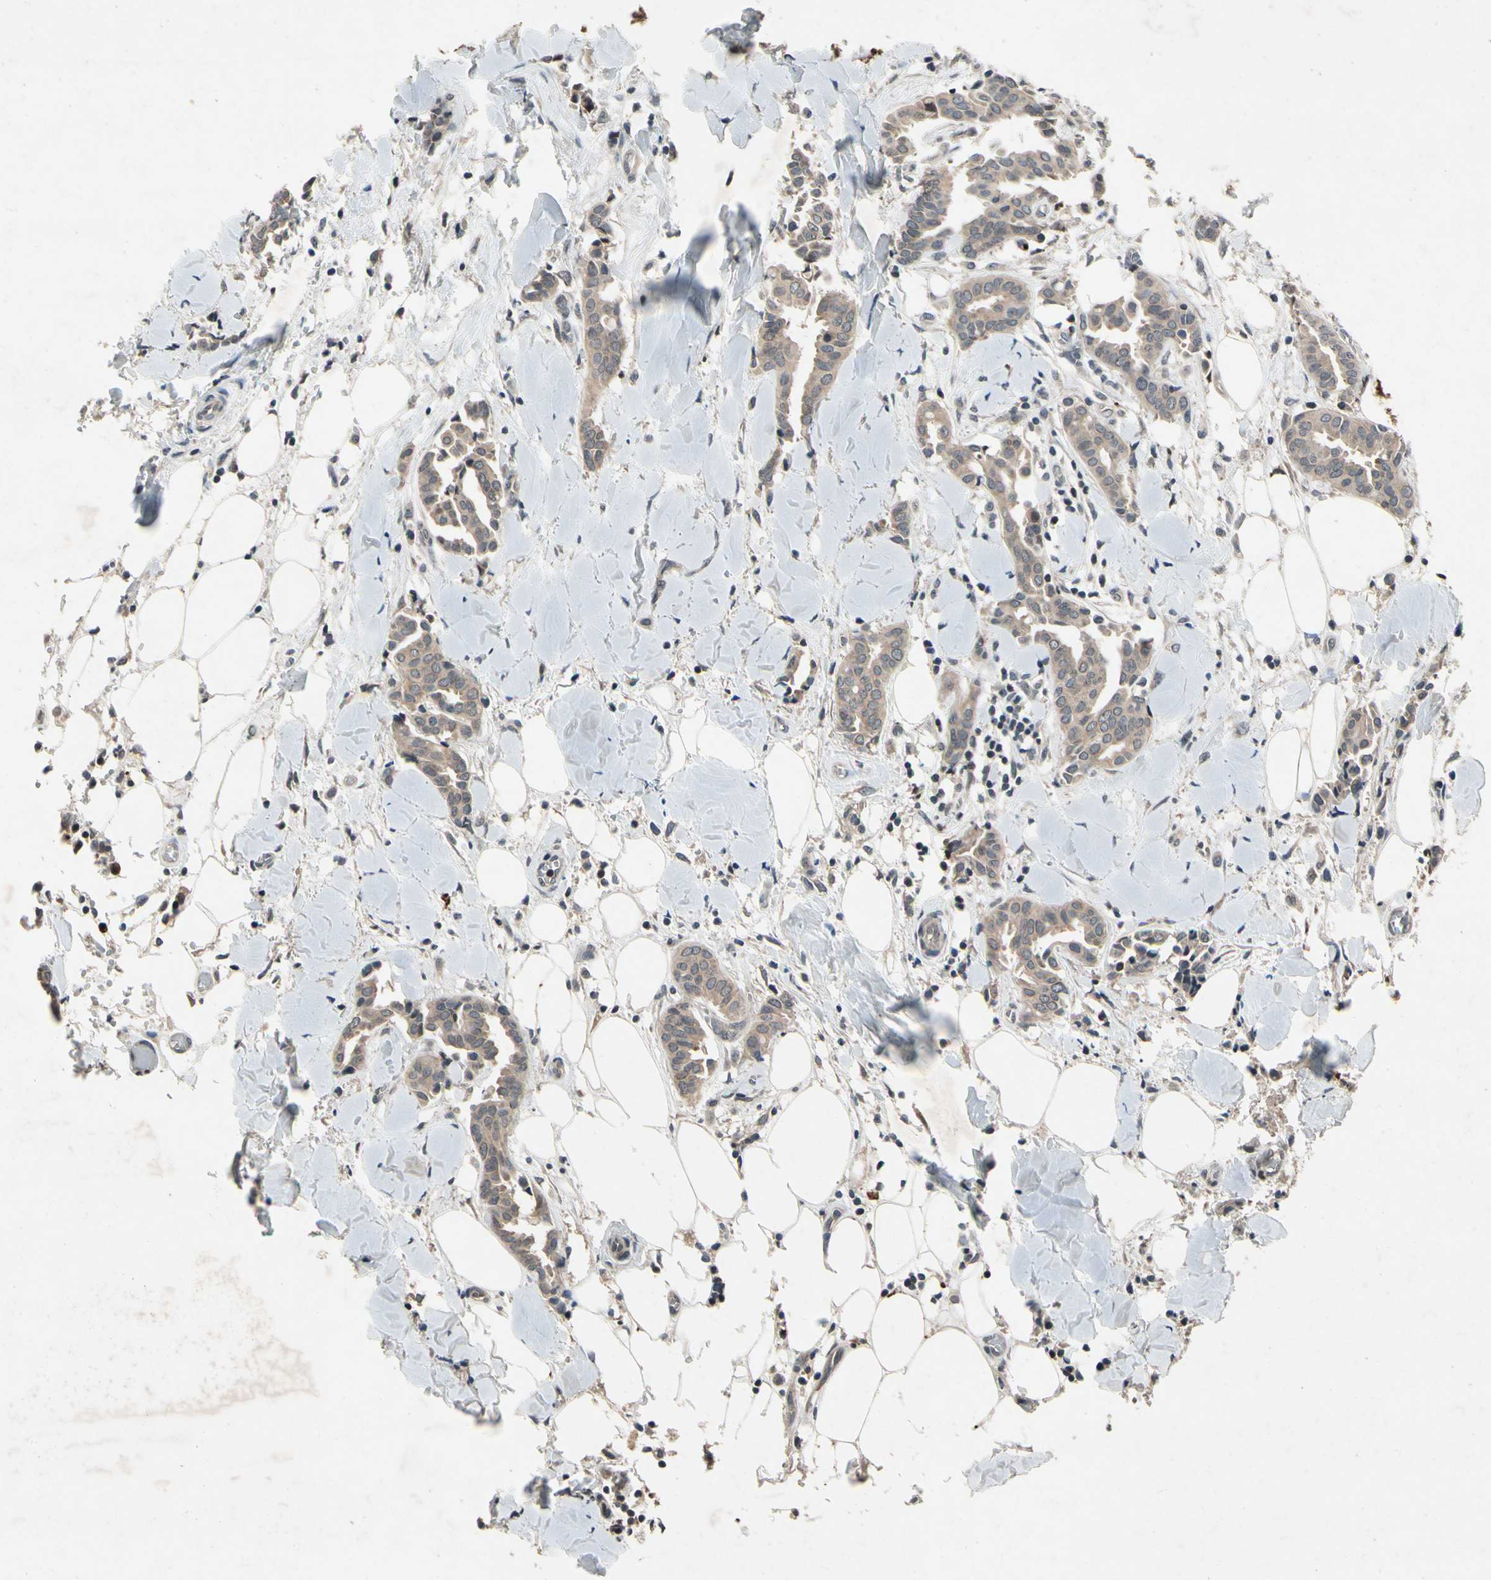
{"staining": {"intensity": "weak", "quantity": ">75%", "location": "cytoplasmic/membranous"}, "tissue": "head and neck cancer", "cell_type": "Tumor cells", "image_type": "cancer", "snomed": [{"axis": "morphology", "description": "Adenocarcinoma, NOS"}, {"axis": "topography", "description": "Salivary gland"}, {"axis": "topography", "description": "Head-Neck"}], "caption": "A low amount of weak cytoplasmic/membranous positivity is seen in approximately >75% of tumor cells in head and neck adenocarcinoma tissue.", "gene": "DPY19L3", "patient": {"sex": "female", "age": 59}}